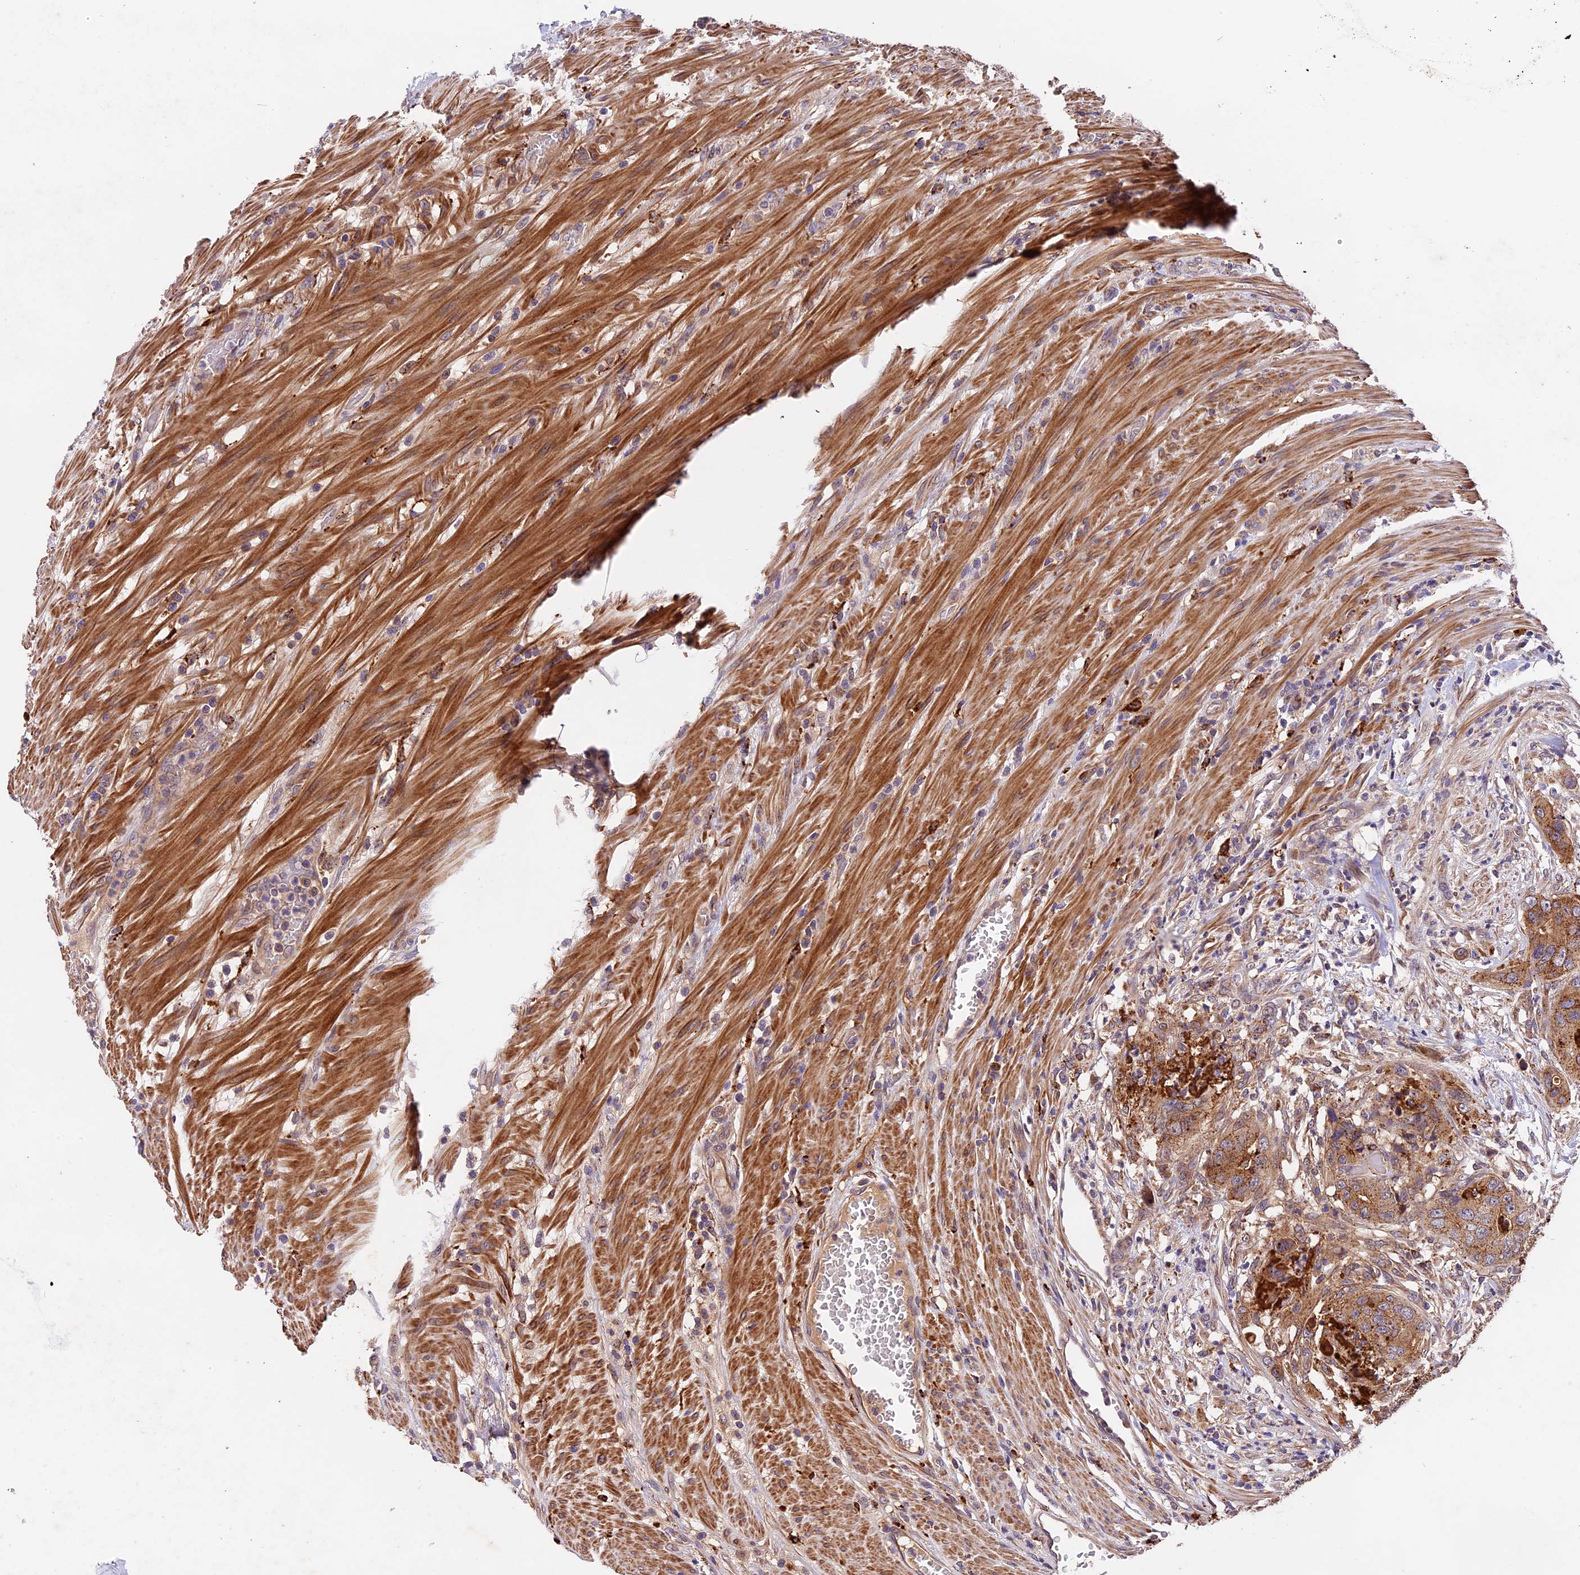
{"staining": {"intensity": "moderate", "quantity": ">75%", "location": "cytoplasmic/membranous"}, "tissue": "colorectal cancer", "cell_type": "Tumor cells", "image_type": "cancer", "snomed": [{"axis": "morphology", "description": "Adenocarcinoma, NOS"}, {"axis": "topography", "description": "Colon"}], "caption": "There is medium levels of moderate cytoplasmic/membranous staining in tumor cells of colorectal cancer (adenocarcinoma), as demonstrated by immunohistochemical staining (brown color).", "gene": "COPE", "patient": {"sex": "male", "age": 84}}